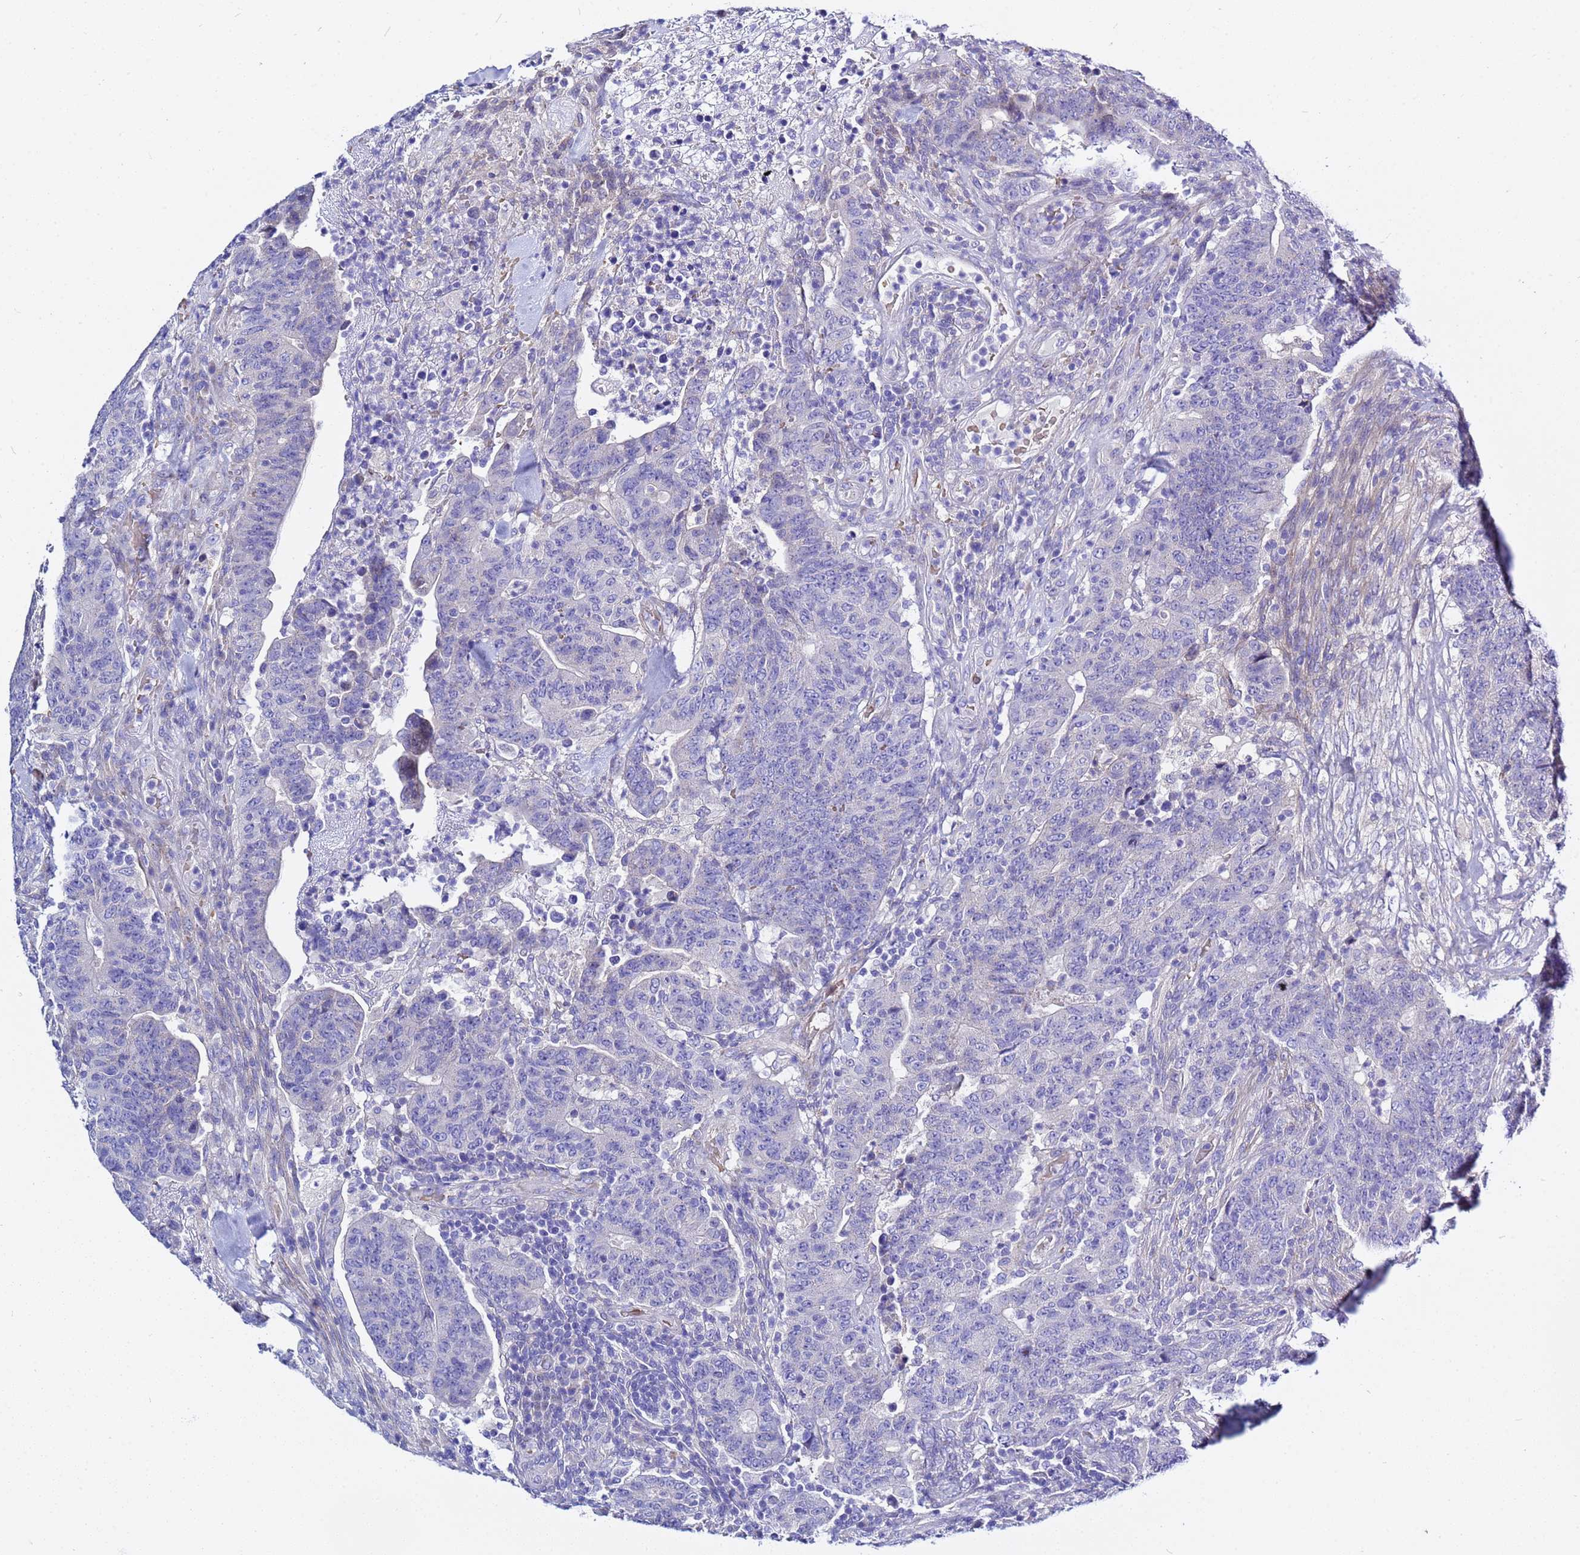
{"staining": {"intensity": "negative", "quantity": "none", "location": "none"}, "tissue": "colorectal cancer", "cell_type": "Tumor cells", "image_type": "cancer", "snomed": [{"axis": "morphology", "description": "Adenocarcinoma, NOS"}, {"axis": "topography", "description": "Colon"}], "caption": "Tumor cells are negative for protein expression in human colorectal adenocarcinoma.", "gene": "USP18", "patient": {"sex": "female", "age": 75}}